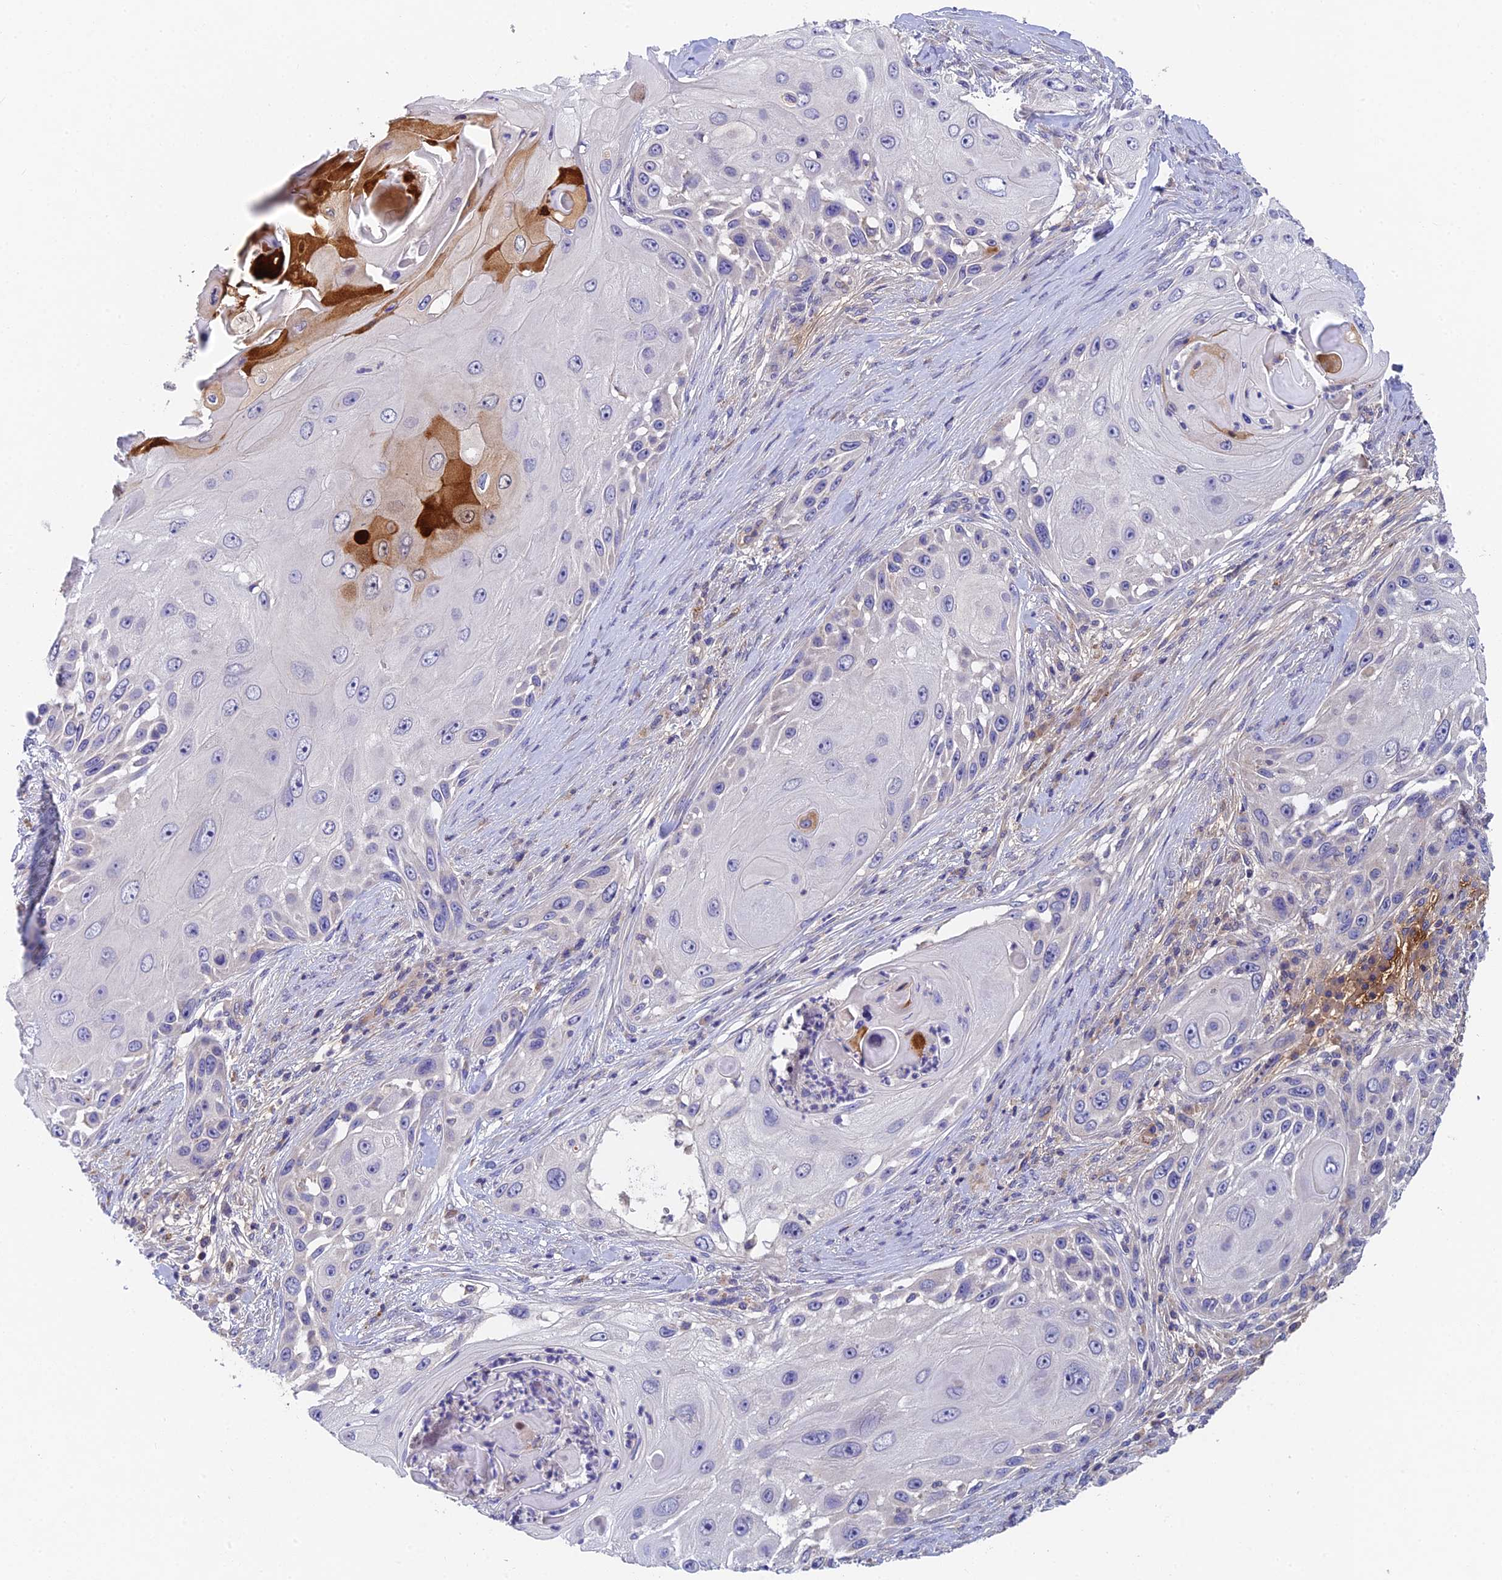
{"staining": {"intensity": "moderate", "quantity": "<25%", "location": "cytoplasmic/membranous"}, "tissue": "skin cancer", "cell_type": "Tumor cells", "image_type": "cancer", "snomed": [{"axis": "morphology", "description": "Squamous cell carcinoma, NOS"}, {"axis": "topography", "description": "Skin"}], "caption": "A photomicrograph showing moderate cytoplasmic/membranous expression in approximately <25% of tumor cells in skin squamous cell carcinoma, as visualized by brown immunohistochemical staining.", "gene": "ADAMTS13", "patient": {"sex": "female", "age": 44}}